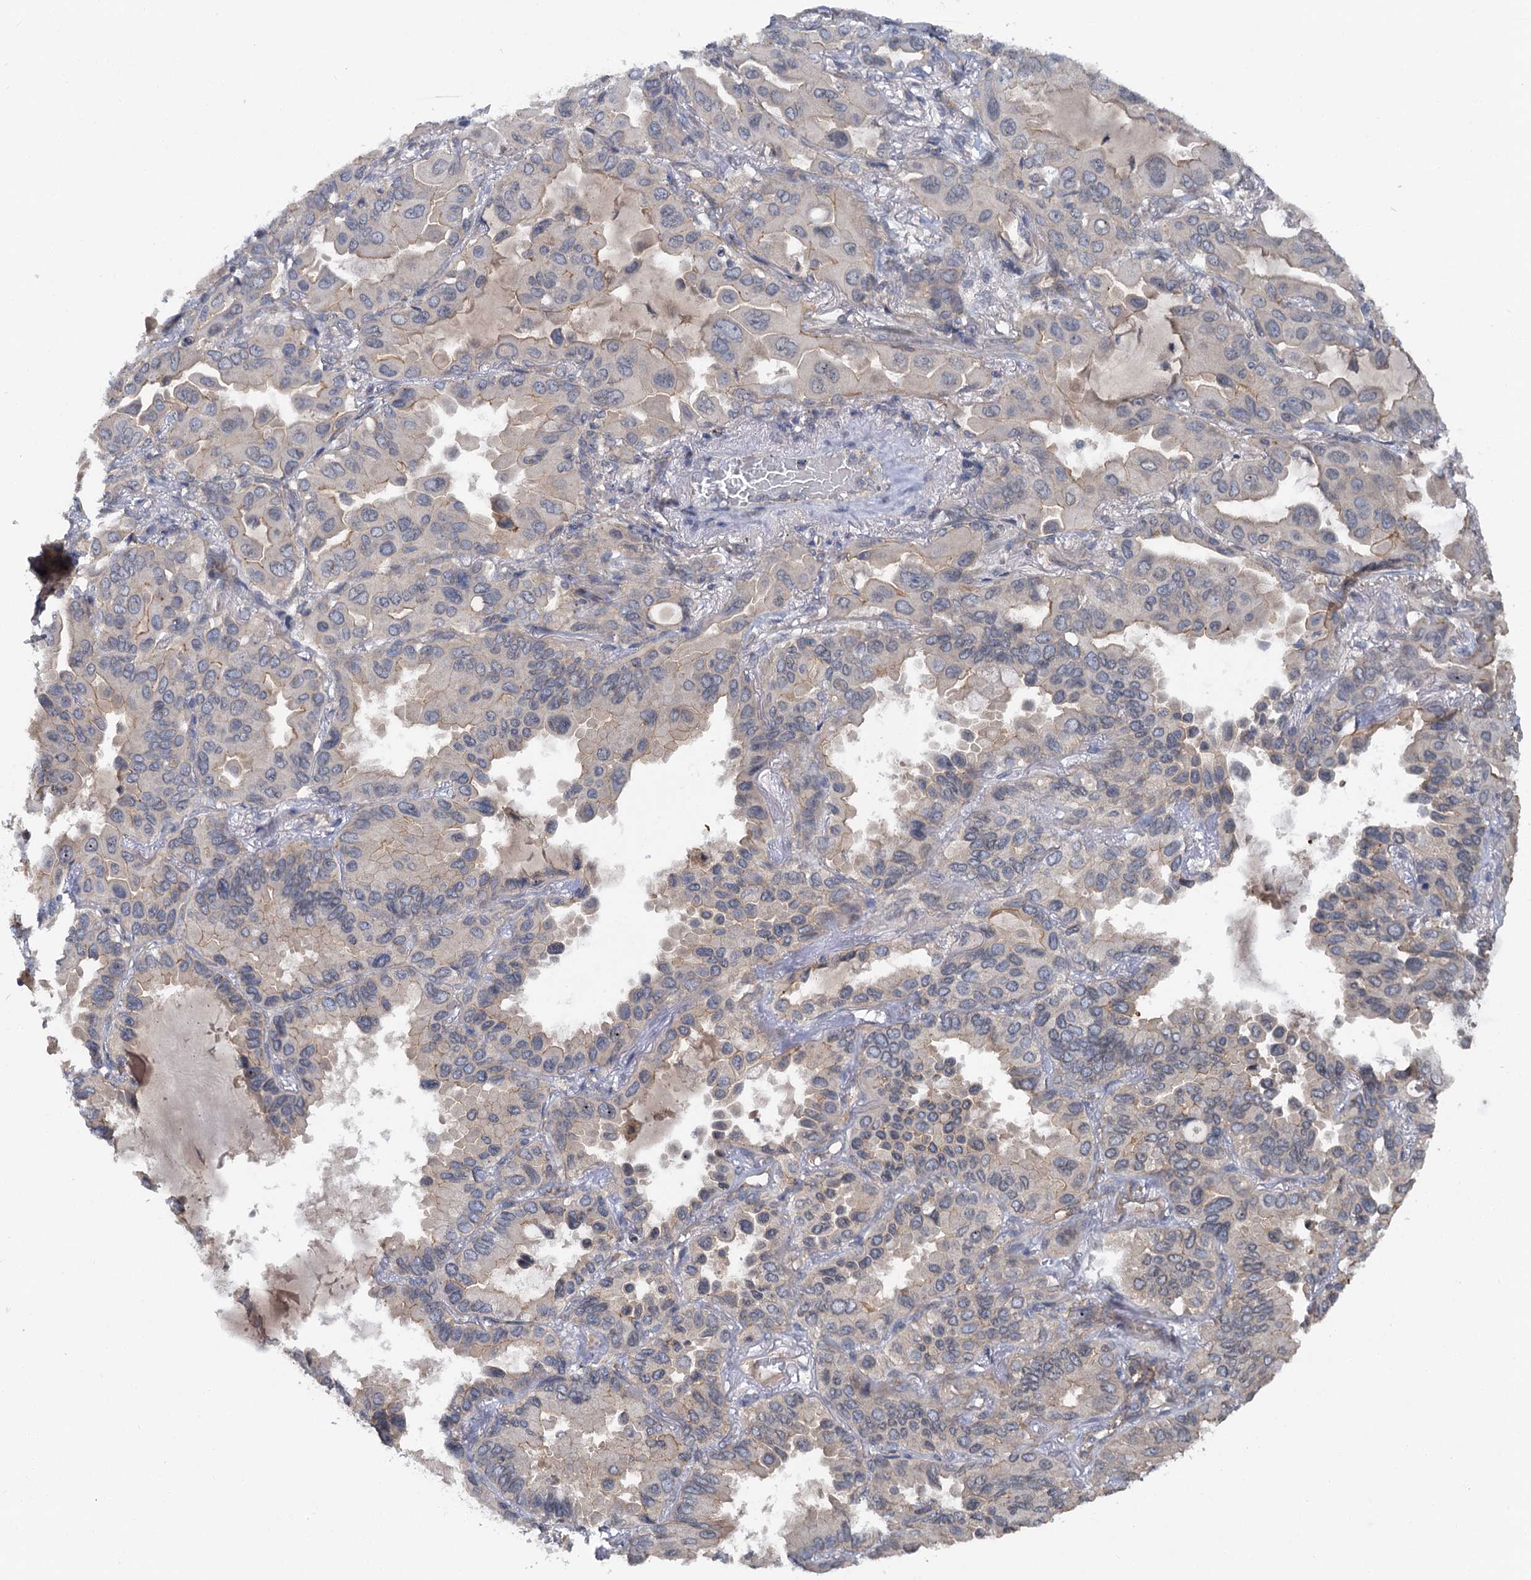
{"staining": {"intensity": "weak", "quantity": "<25%", "location": "cytoplasmic/membranous"}, "tissue": "lung cancer", "cell_type": "Tumor cells", "image_type": "cancer", "snomed": [{"axis": "morphology", "description": "Adenocarcinoma, NOS"}, {"axis": "topography", "description": "Lung"}], "caption": "DAB immunohistochemical staining of lung cancer (adenocarcinoma) reveals no significant staining in tumor cells.", "gene": "ZNF324", "patient": {"sex": "male", "age": 64}}